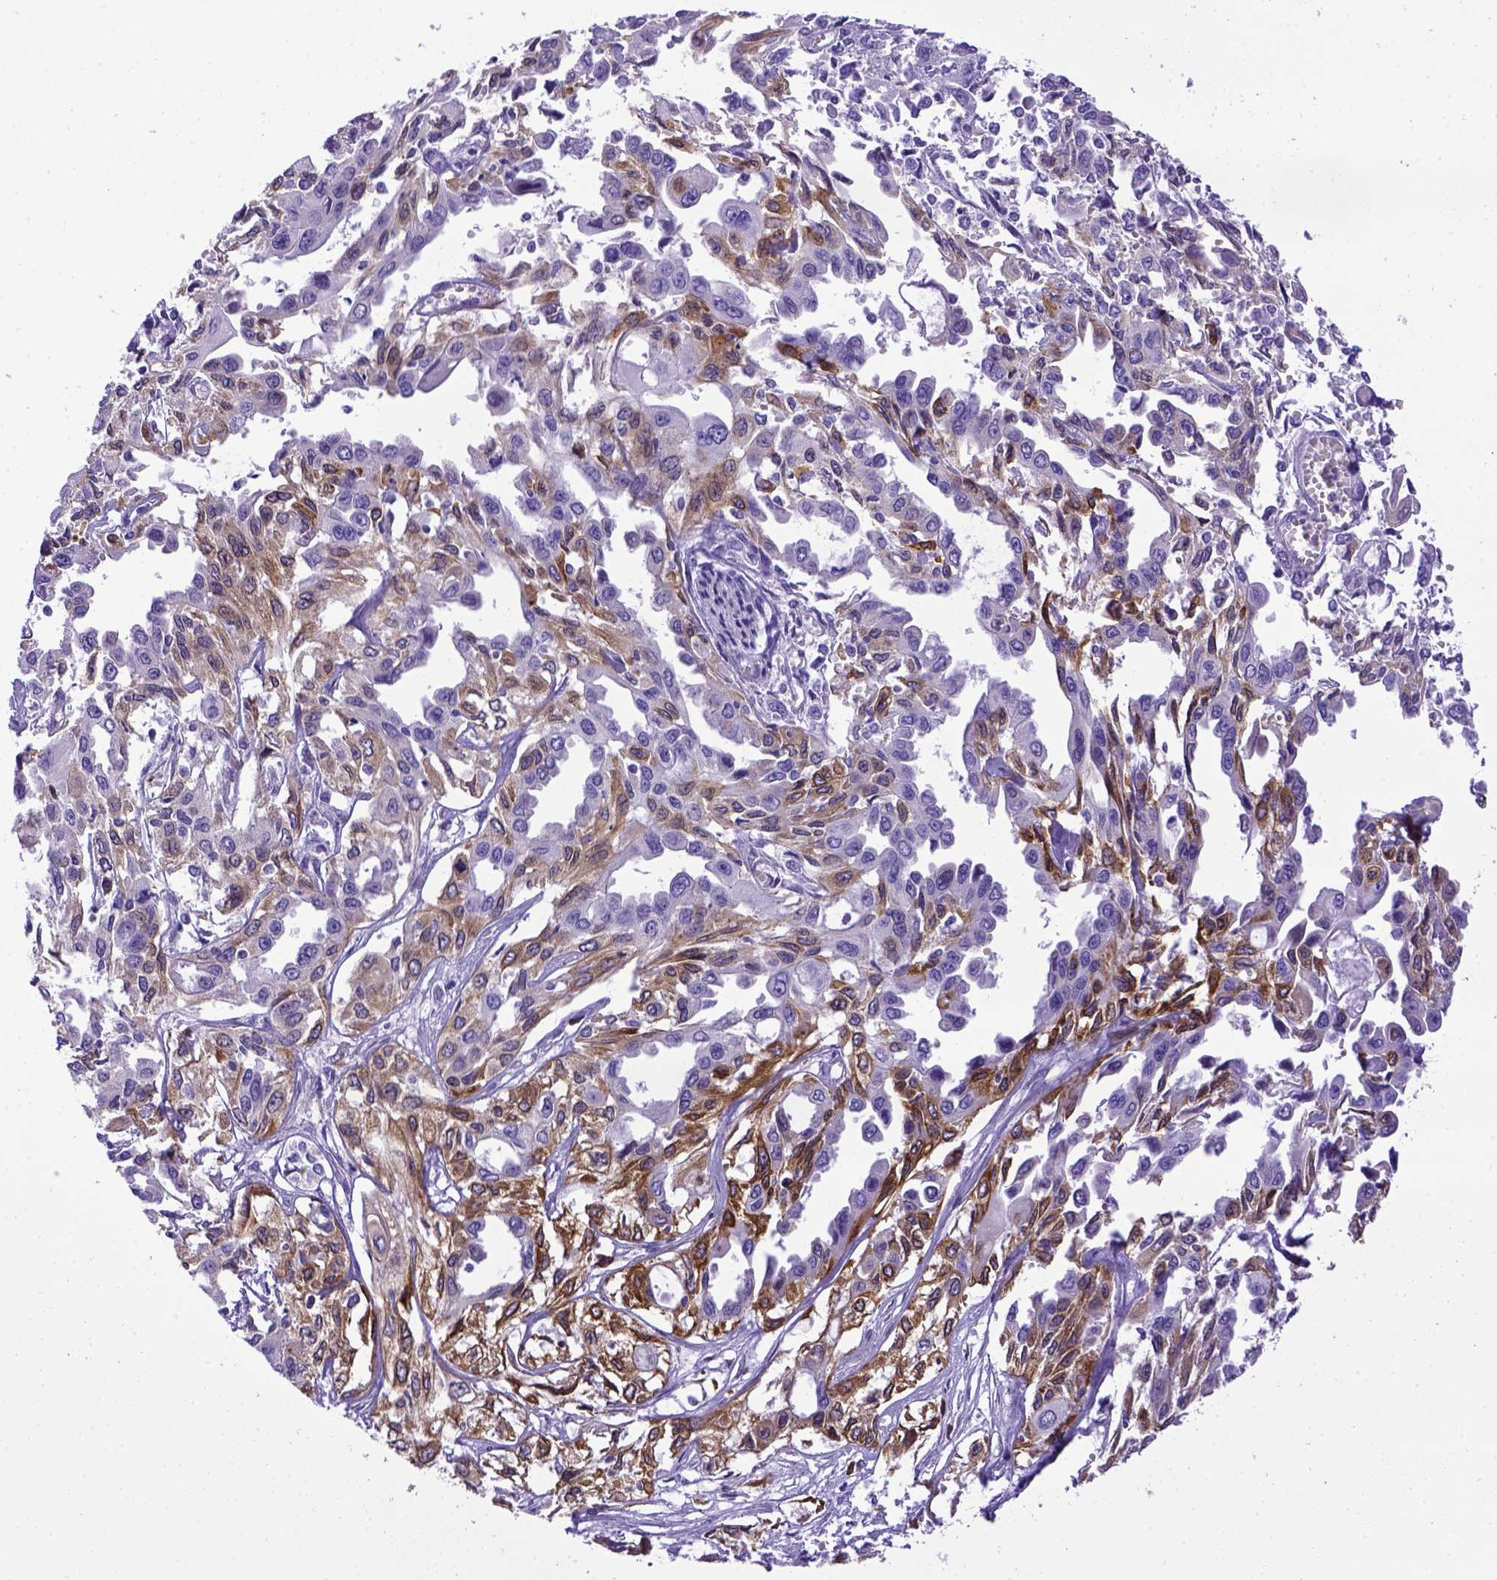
{"staining": {"intensity": "moderate", "quantity": "25%-75%", "location": "cytoplasmic/membranous"}, "tissue": "pancreatic cancer", "cell_type": "Tumor cells", "image_type": "cancer", "snomed": [{"axis": "morphology", "description": "Adenocarcinoma, NOS"}, {"axis": "topography", "description": "Pancreas"}], "caption": "Protein expression analysis of human pancreatic cancer (adenocarcinoma) reveals moderate cytoplasmic/membranous staining in approximately 25%-75% of tumor cells.", "gene": "PTGES", "patient": {"sex": "female", "age": 55}}